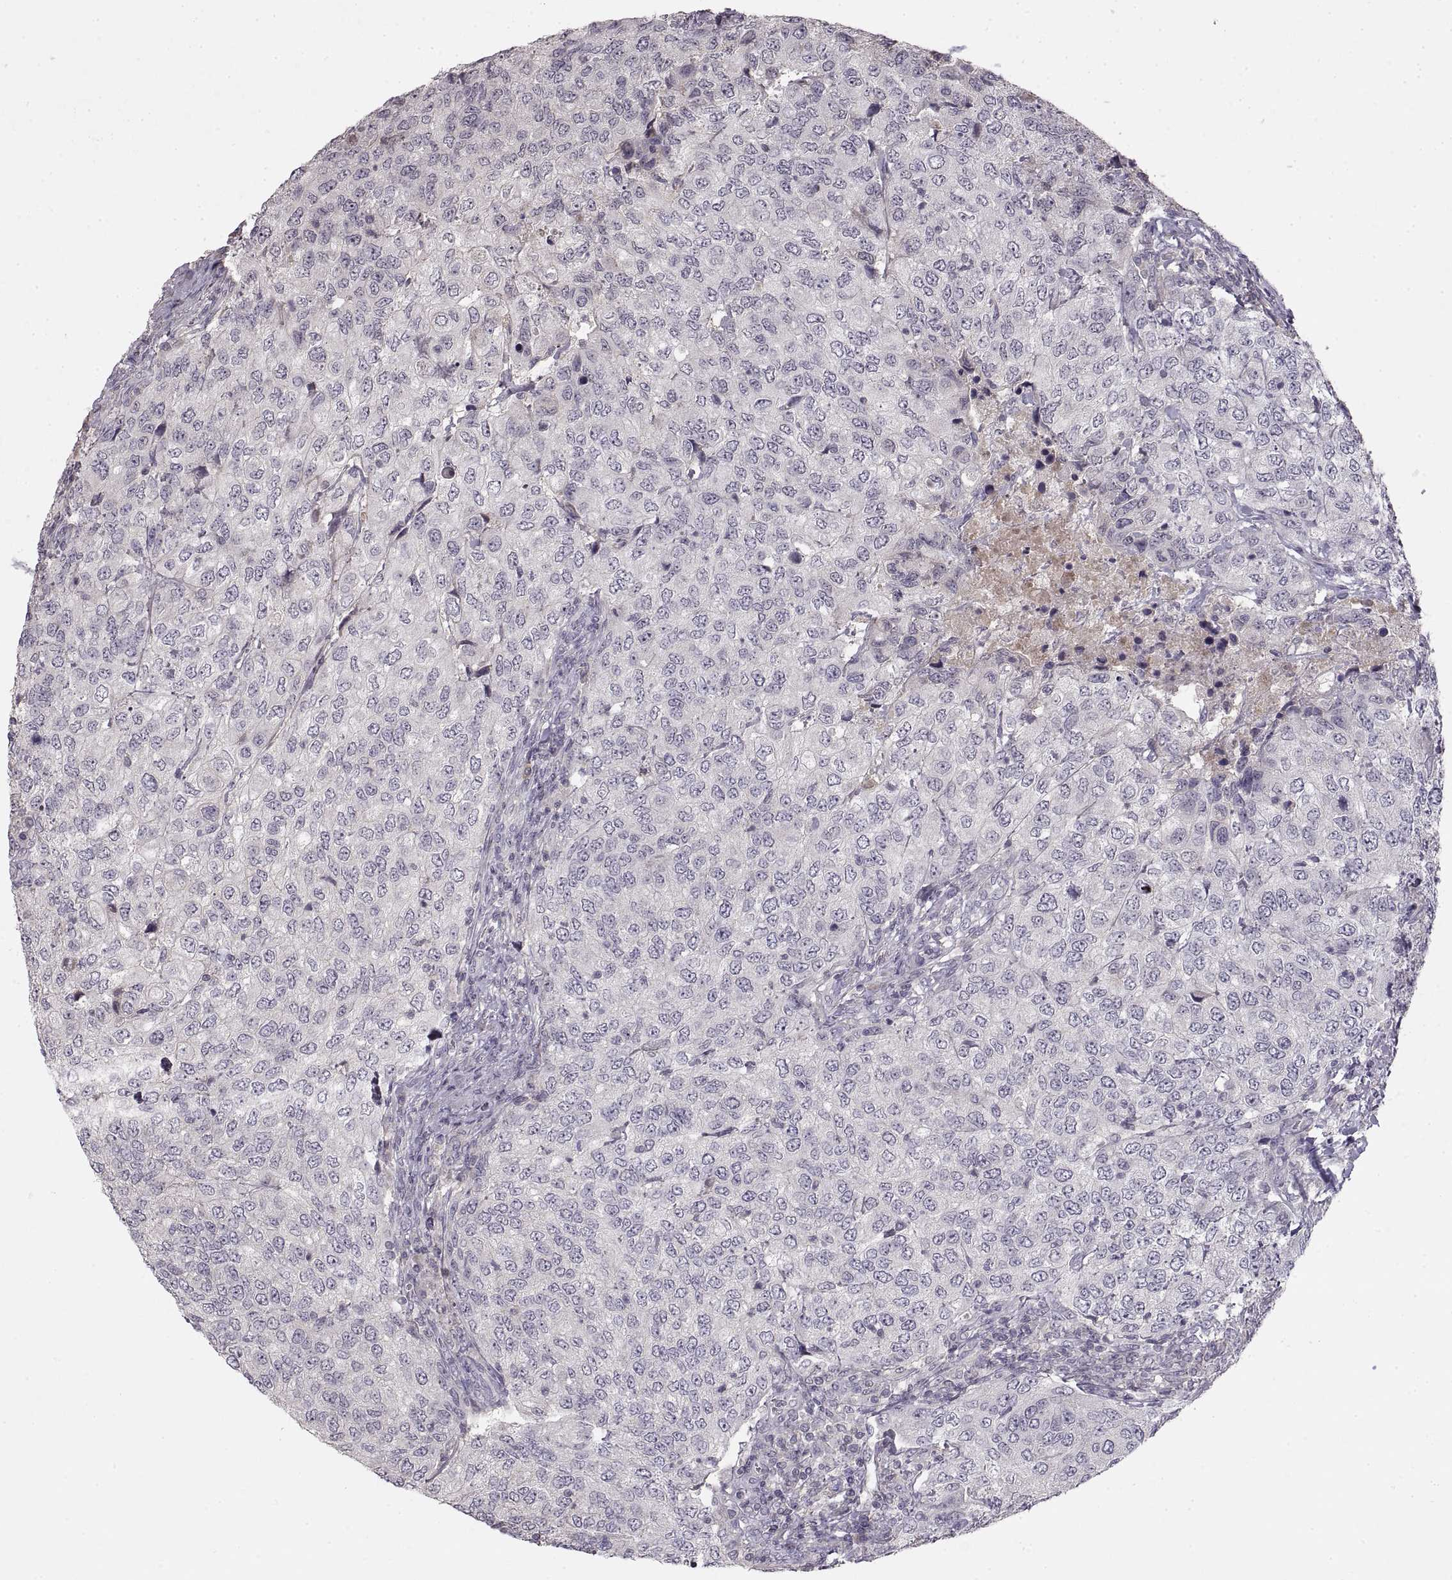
{"staining": {"intensity": "negative", "quantity": "none", "location": "none"}, "tissue": "urothelial cancer", "cell_type": "Tumor cells", "image_type": "cancer", "snomed": [{"axis": "morphology", "description": "Urothelial carcinoma, High grade"}, {"axis": "topography", "description": "Urinary bladder"}], "caption": "DAB immunohistochemical staining of high-grade urothelial carcinoma reveals no significant staining in tumor cells.", "gene": "ADAM11", "patient": {"sex": "female", "age": 78}}